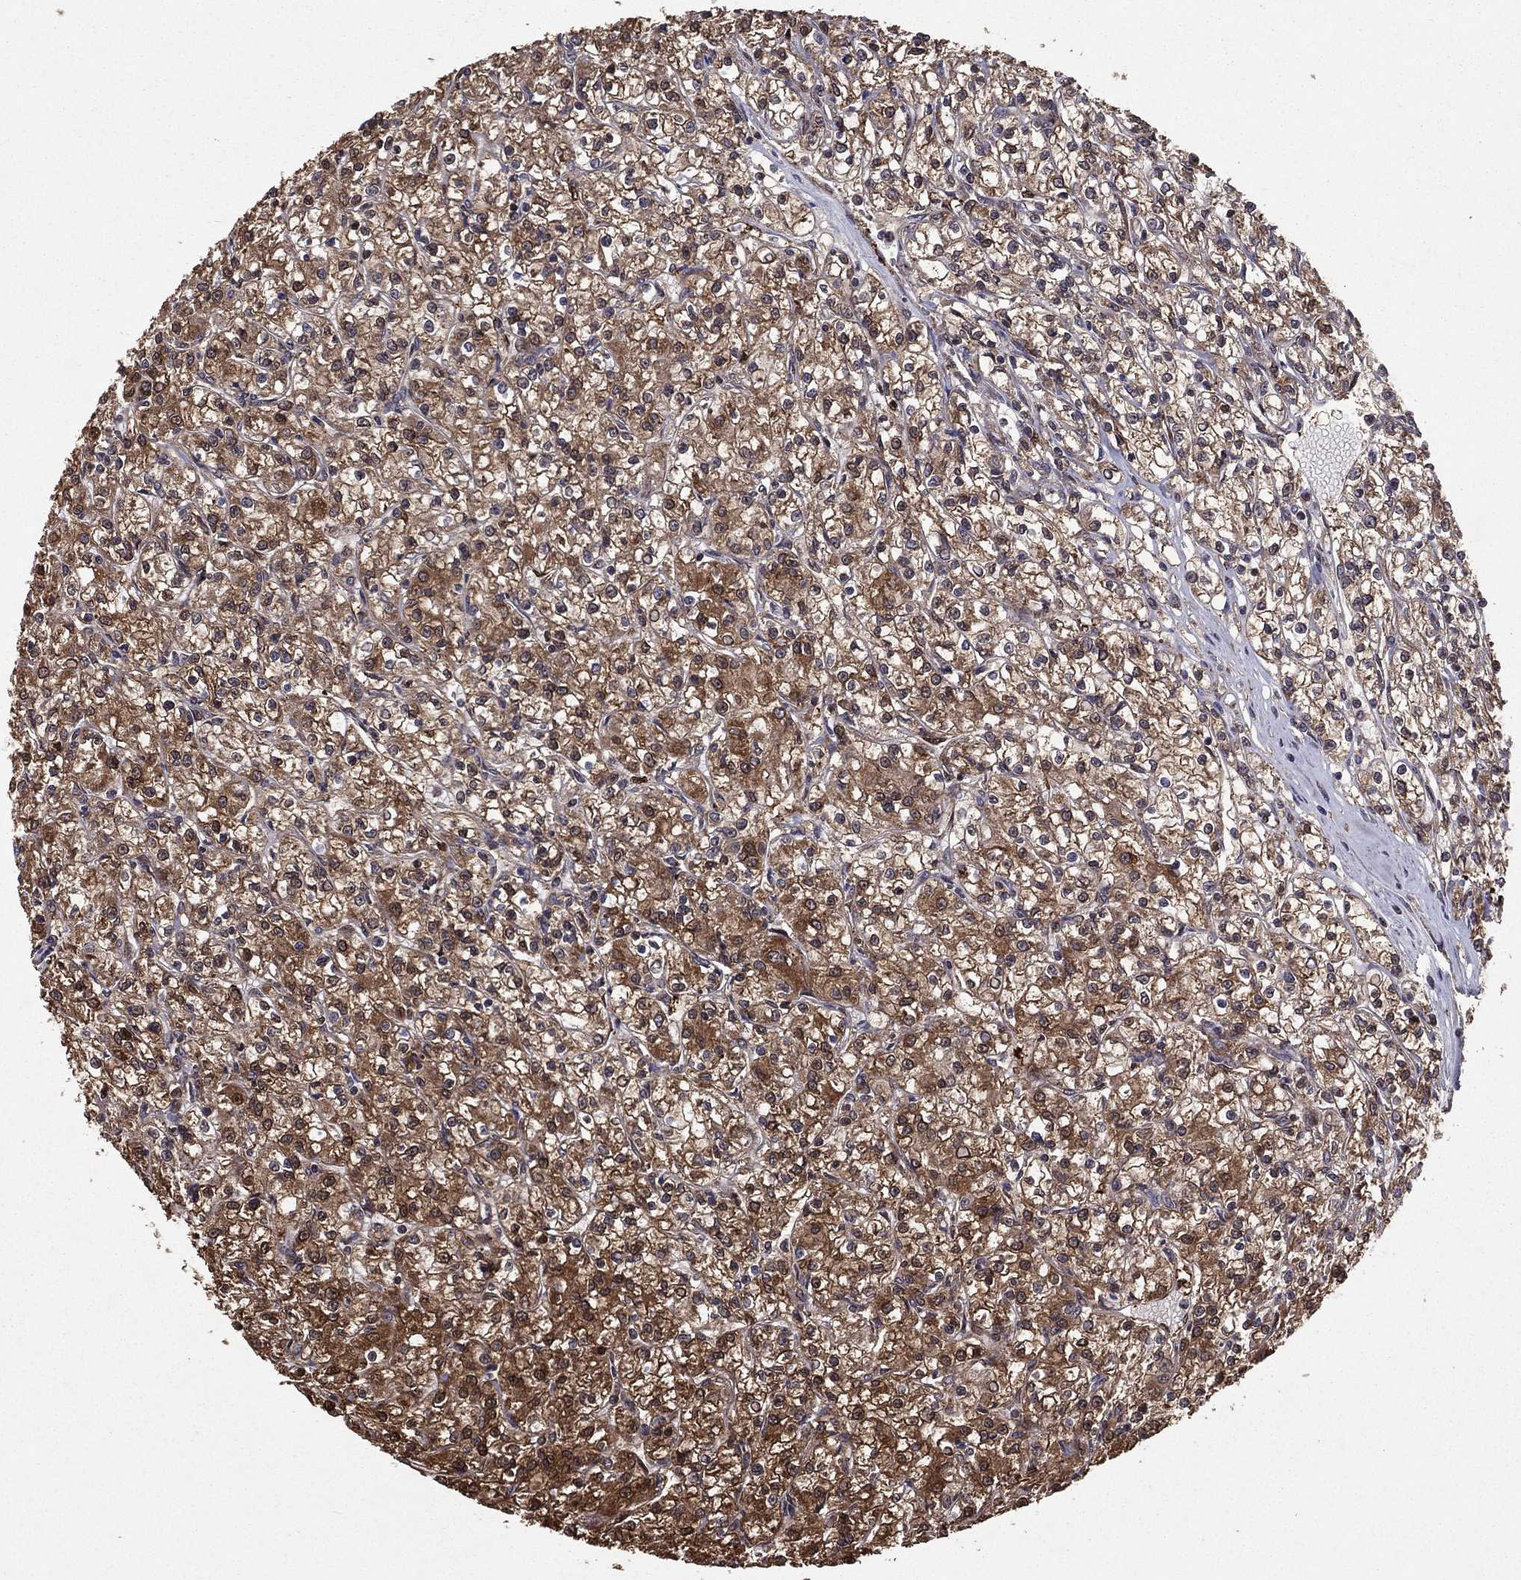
{"staining": {"intensity": "strong", "quantity": ">75%", "location": "cytoplasmic/membranous"}, "tissue": "renal cancer", "cell_type": "Tumor cells", "image_type": "cancer", "snomed": [{"axis": "morphology", "description": "Adenocarcinoma, NOS"}, {"axis": "topography", "description": "Kidney"}], "caption": "Immunohistochemistry (DAB) staining of human renal cancer exhibits strong cytoplasmic/membranous protein positivity in about >75% of tumor cells.", "gene": "CERS2", "patient": {"sex": "female", "age": 59}}